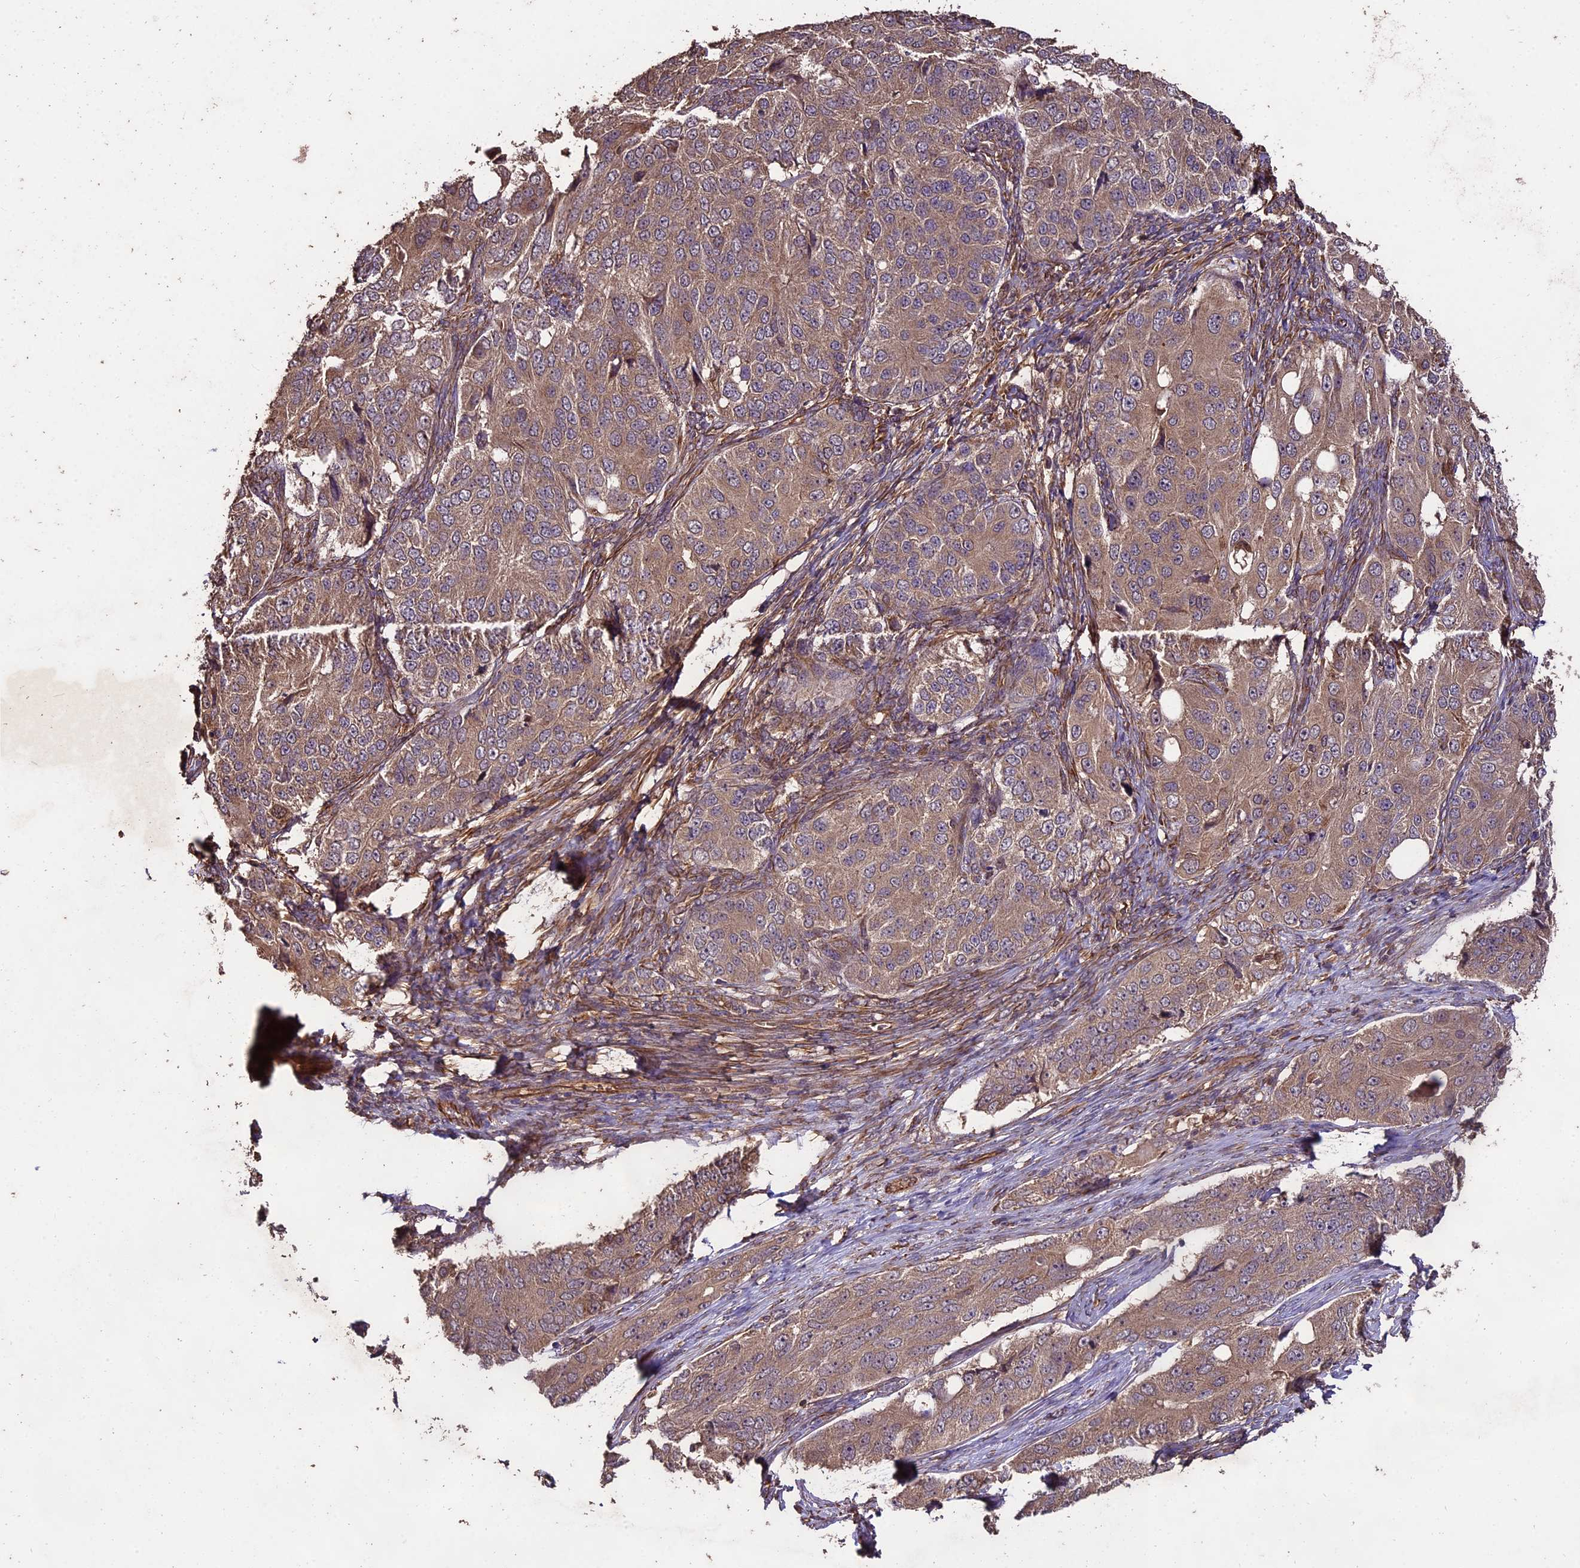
{"staining": {"intensity": "moderate", "quantity": ">75%", "location": "cytoplasmic/membranous"}, "tissue": "ovarian cancer", "cell_type": "Tumor cells", "image_type": "cancer", "snomed": [{"axis": "morphology", "description": "Carcinoma, endometroid"}, {"axis": "topography", "description": "Ovary"}], "caption": "DAB immunohistochemical staining of ovarian cancer displays moderate cytoplasmic/membranous protein positivity in approximately >75% of tumor cells.", "gene": "TTLL10", "patient": {"sex": "female", "age": 51}}